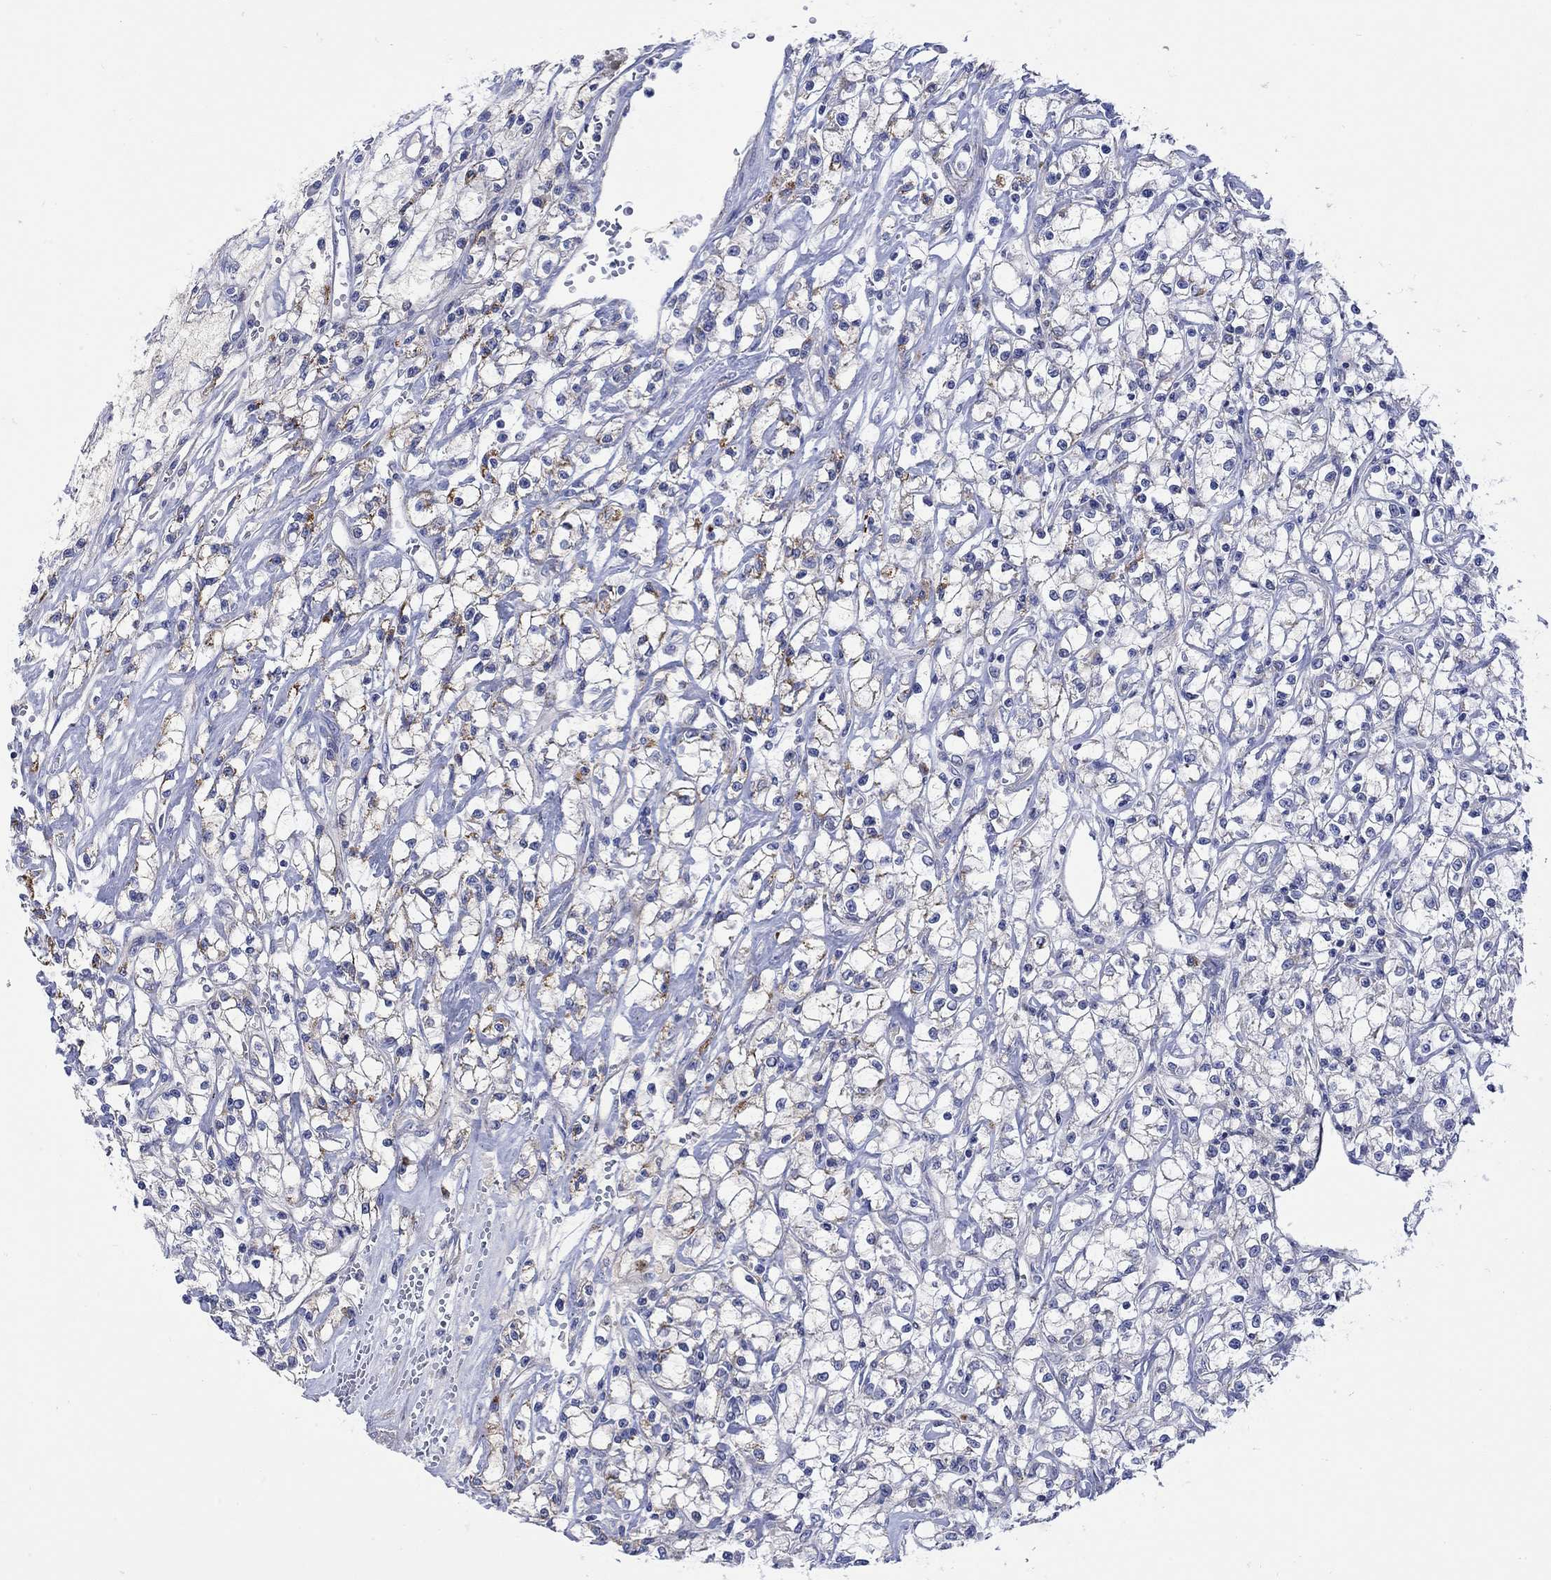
{"staining": {"intensity": "negative", "quantity": "none", "location": "none"}, "tissue": "renal cancer", "cell_type": "Tumor cells", "image_type": "cancer", "snomed": [{"axis": "morphology", "description": "Adenocarcinoma, NOS"}, {"axis": "topography", "description": "Kidney"}], "caption": "Renal adenocarcinoma was stained to show a protein in brown. There is no significant positivity in tumor cells.", "gene": "MSI1", "patient": {"sex": "female", "age": 59}}